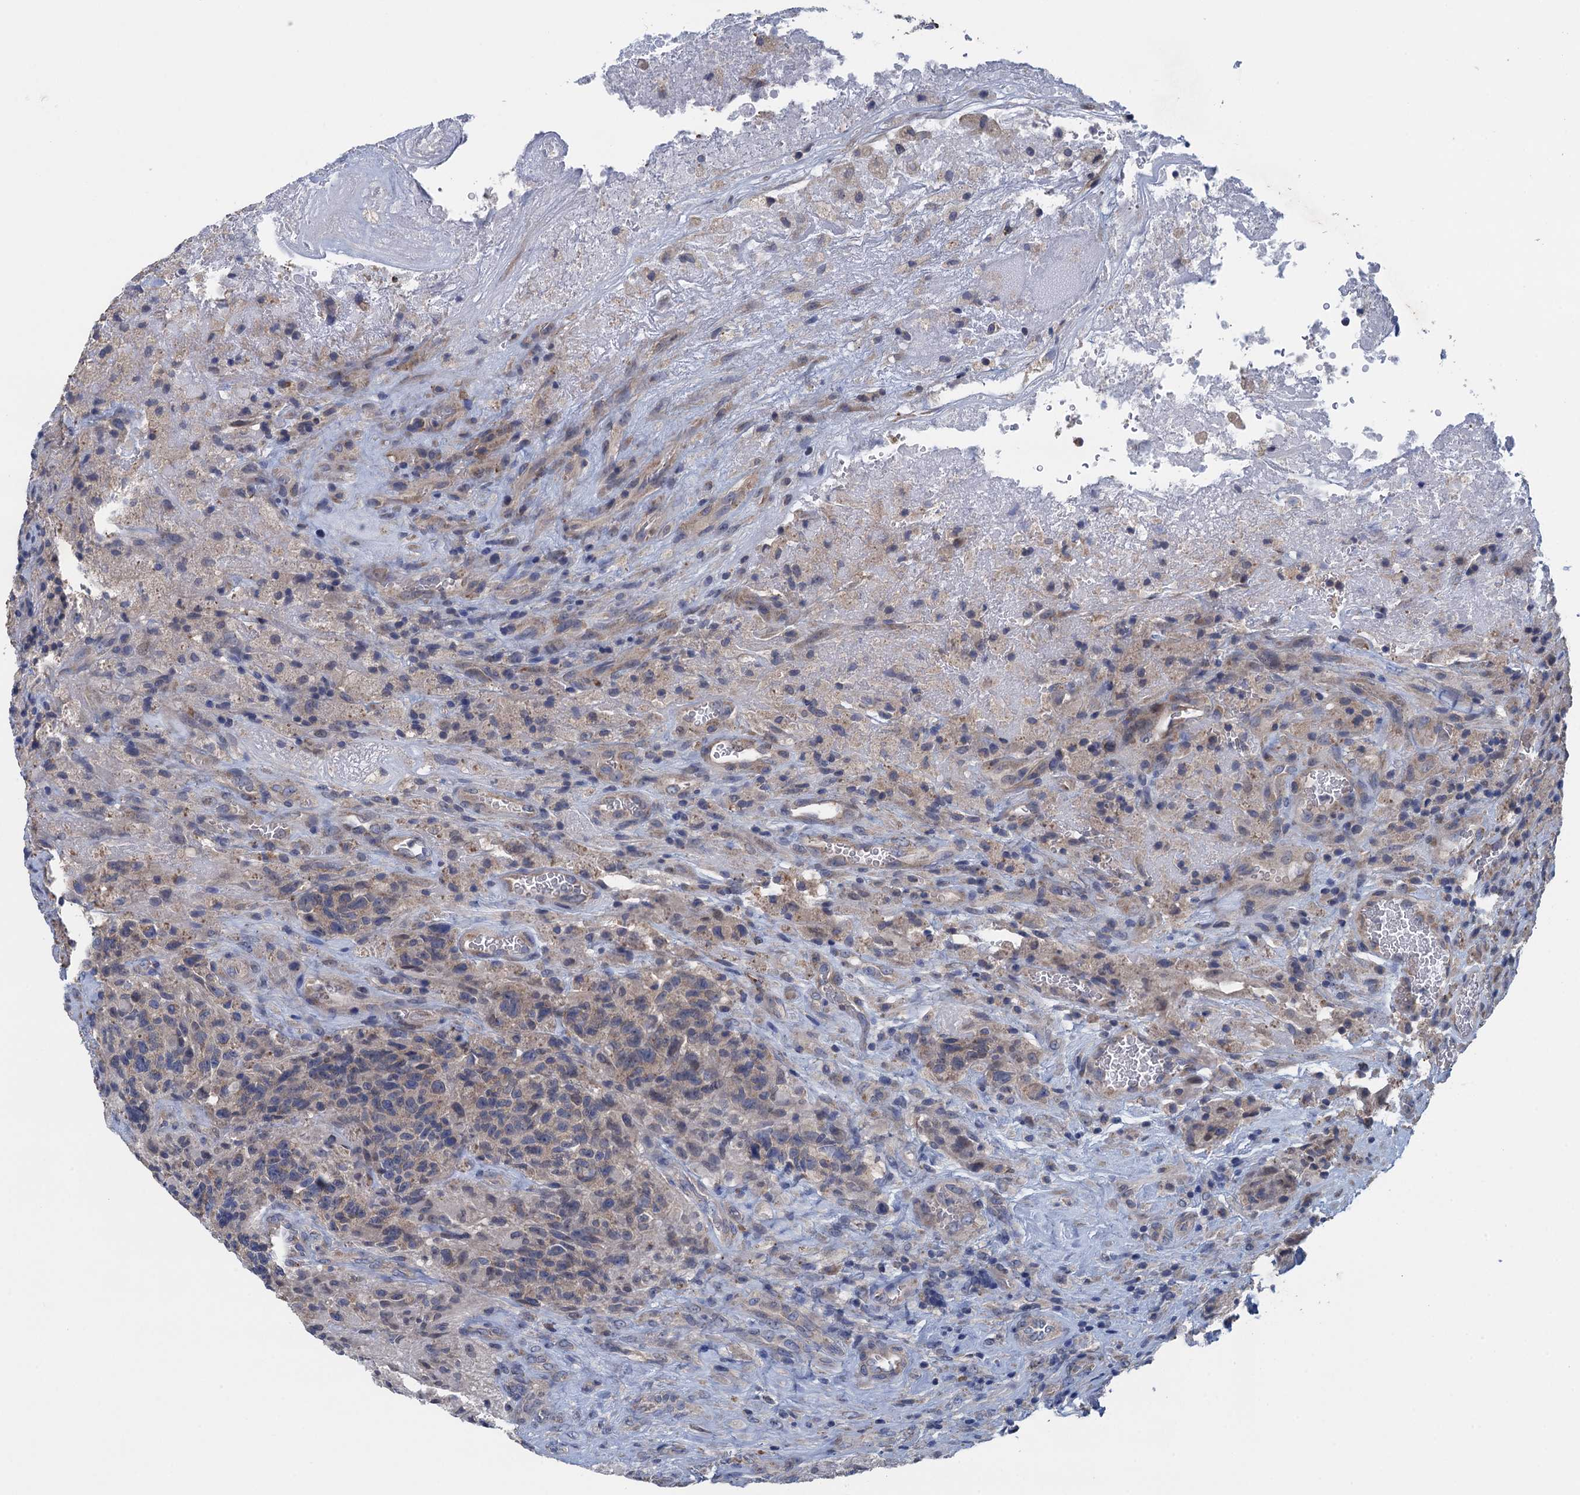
{"staining": {"intensity": "negative", "quantity": "none", "location": "none"}, "tissue": "glioma", "cell_type": "Tumor cells", "image_type": "cancer", "snomed": [{"axis": "morphology", "description": "Glioma, malignant, High grade"}, {"axis": "topography", "description": "Brain"}], "caption": "Tumor cells show no significant positivity in glioma.", "gene": "CTU2", "patient": {"sex": "male", "age": 69}}